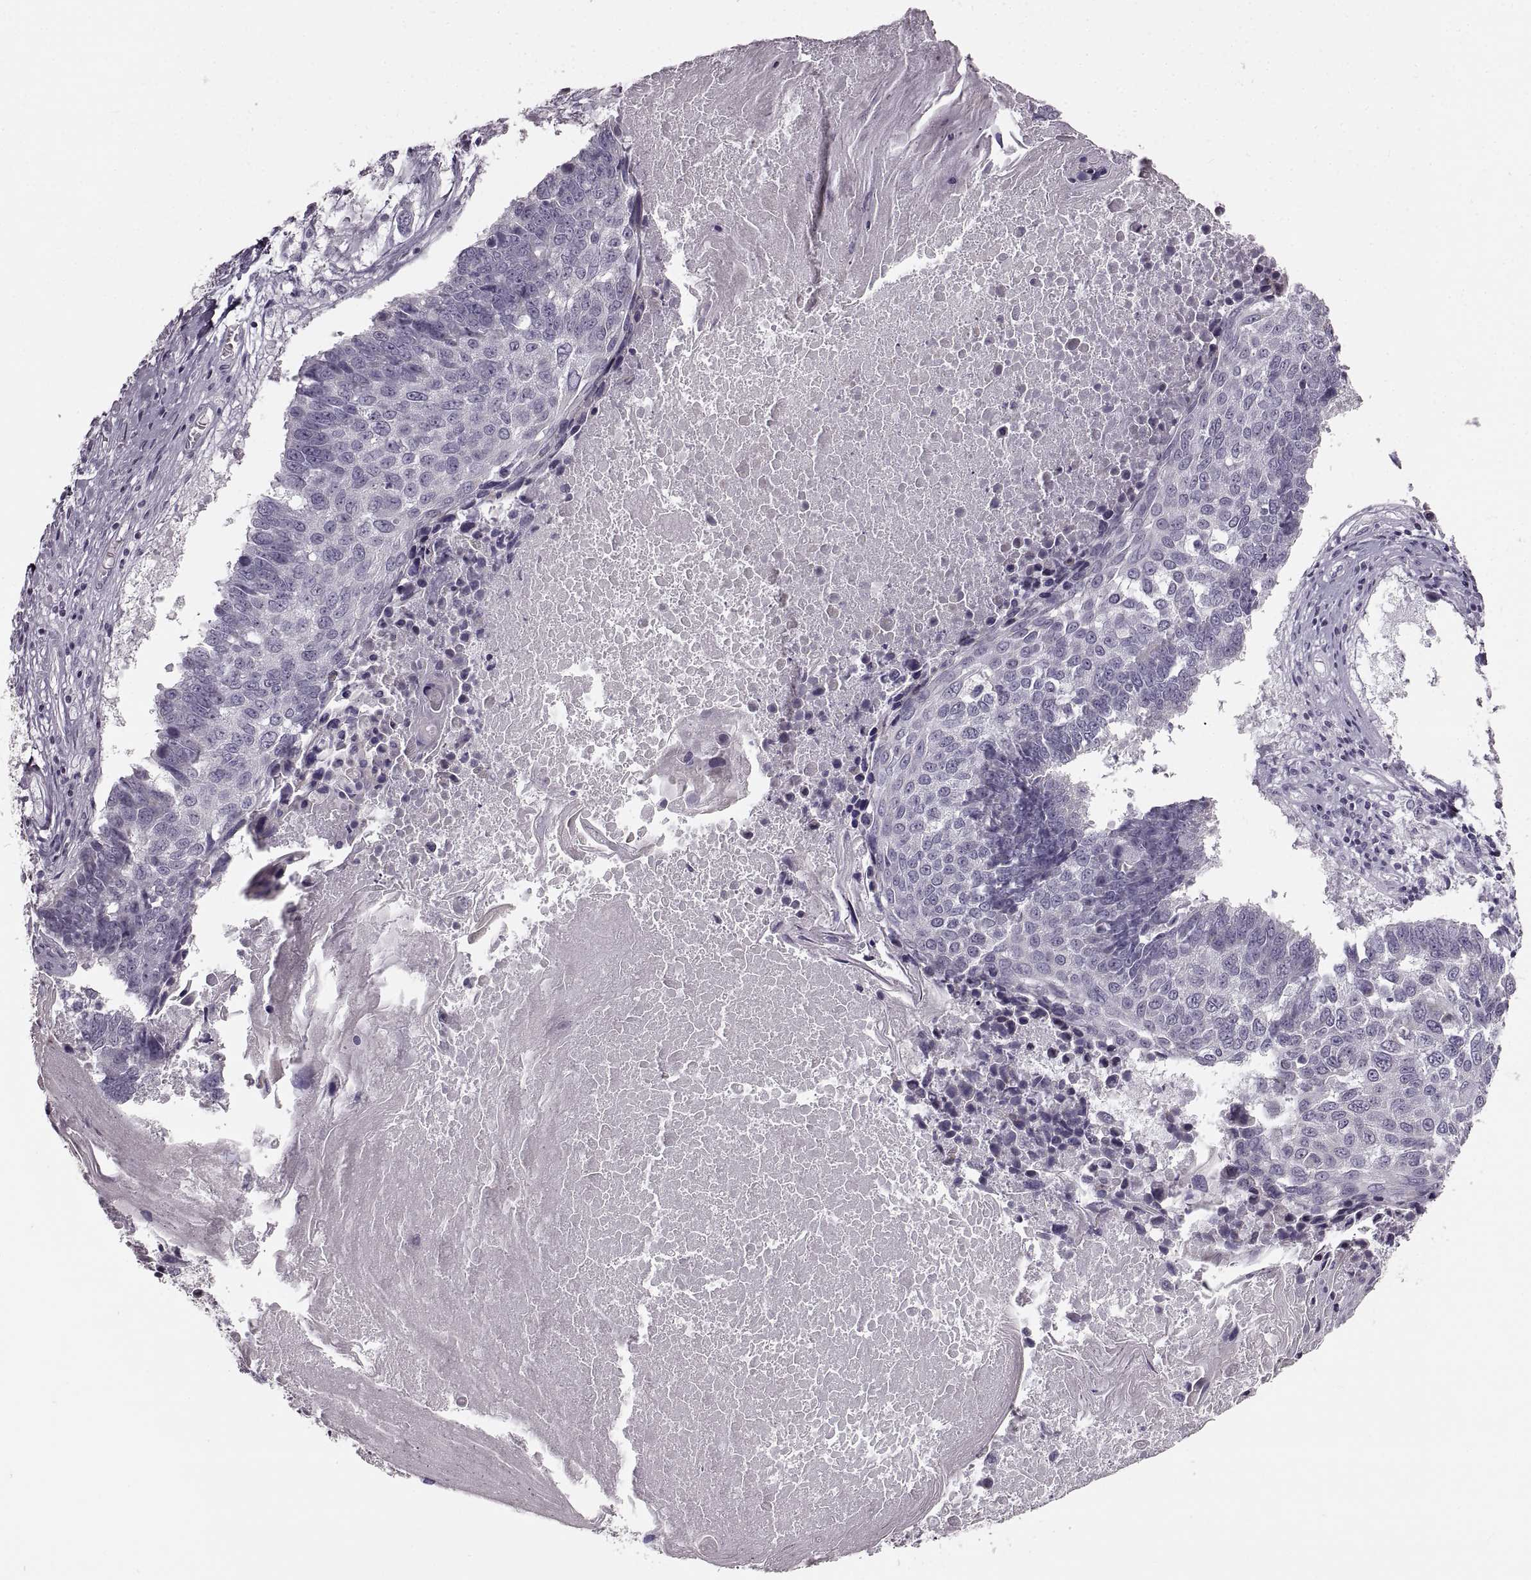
{"staining": {"intensity": "negative", "quantity": "none", "location": "none"}, "tissue": "lung cancer", "cell_type": "Tumor cells", "image_type": "cancer", "snomed": [{"axis": "morphology", "description": "Squamous cell carcinoma, NOS"}, {"axis": "topography", "description": "Lung"}], "caption": "This image is of lung squamous cell carcinoma stained with IHC to label a protein in brown with the nuclei are counter-stained blue. There is no staining in tumor cells.", "gene": "CNTN1", "patient": {"sex": "male", "age": 73}}